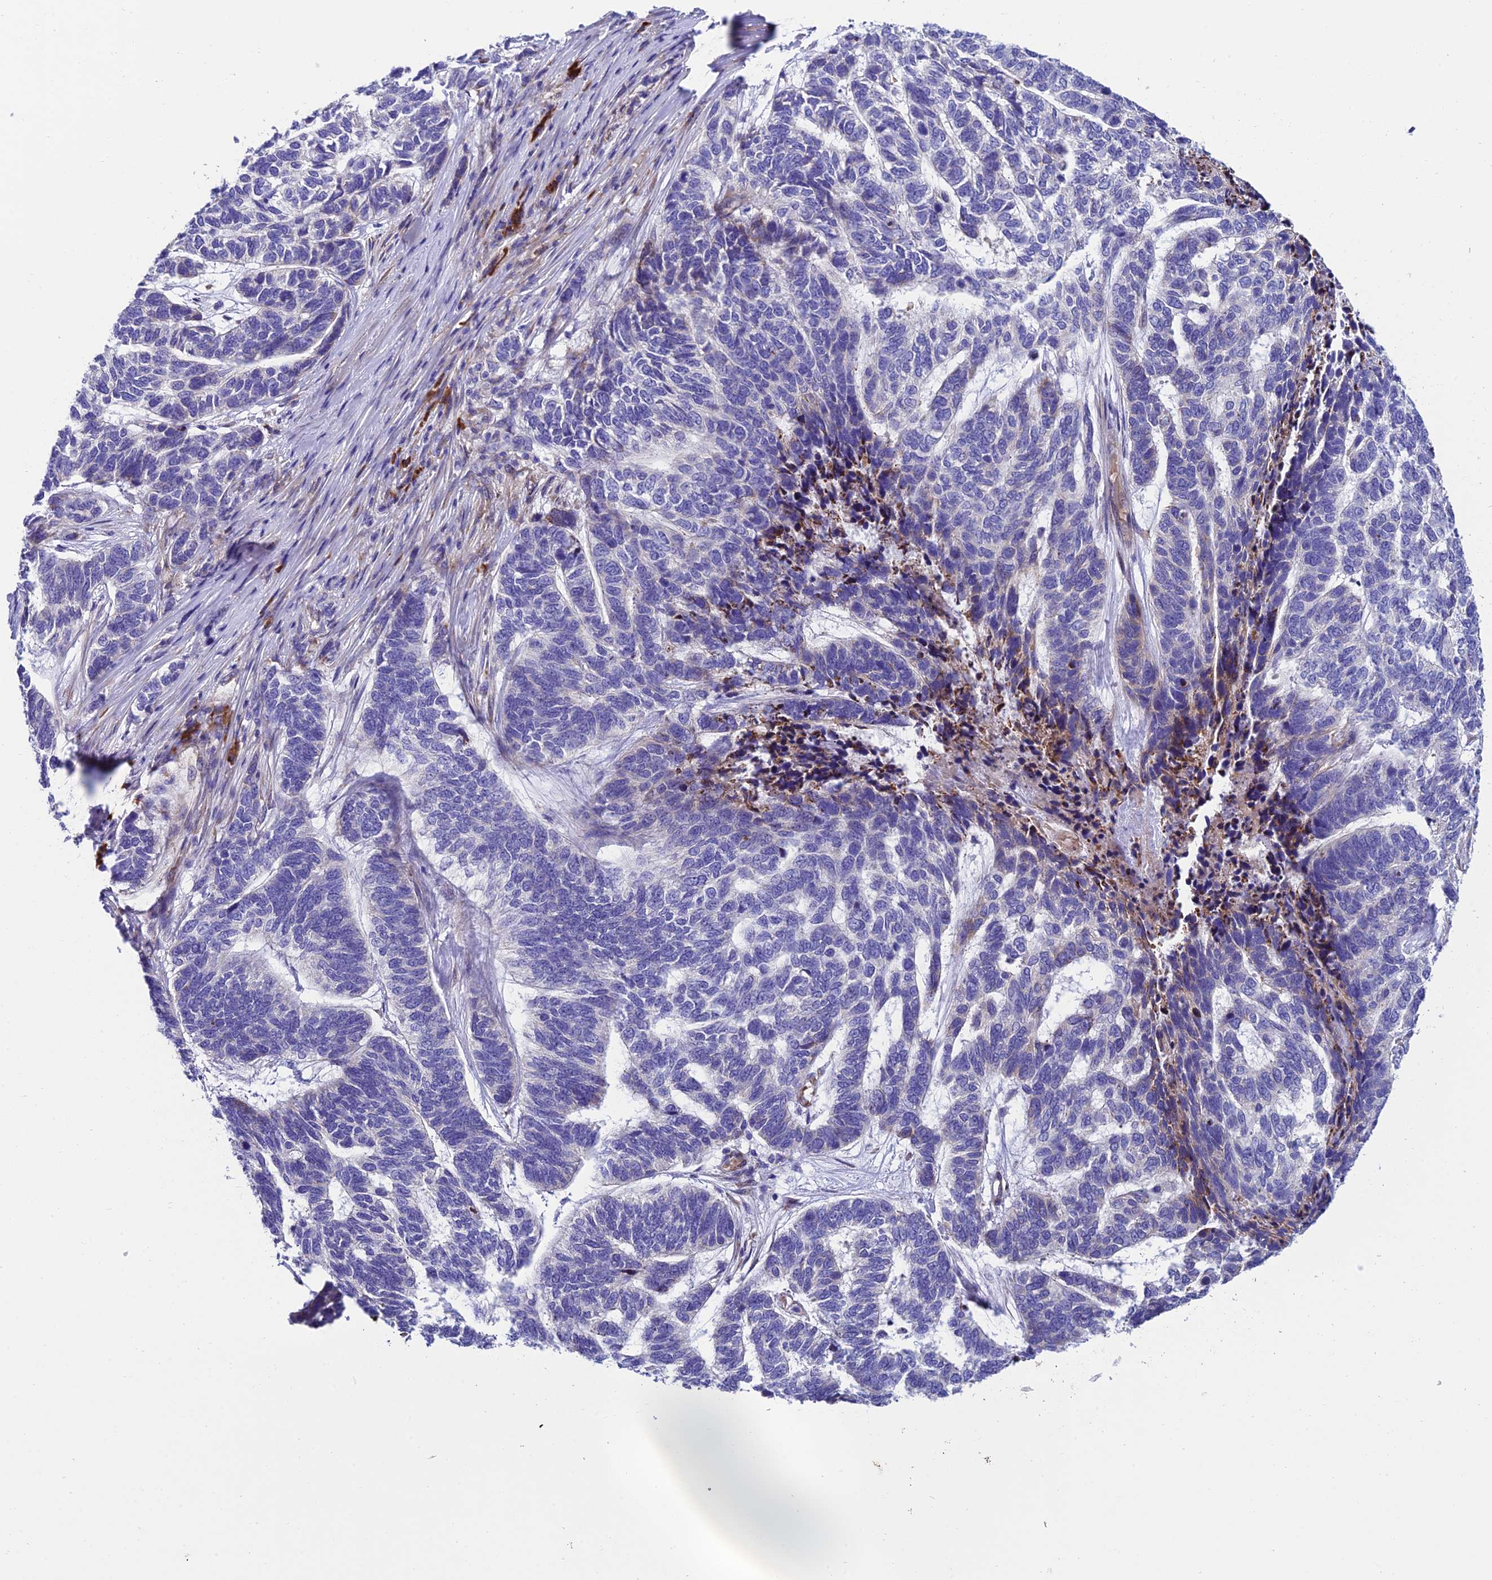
{"staining": {"intensity": "negative", "quantity": "none", "location": "none"}, "tissue": "skin cancer", "cell_type": "Tumor cells", "image_type": "cancer", "snomed": [{"axis": "morphology", "description": "Basal cell carcinoma"}, {"axis": "topography", "description": "Skin"}], "caption": "Human basal cell carcinoma (skin) stained for a protein using immunohistochemistry (IHC) demonstrates no staining in tumor cells.", "gene": "MACIR", "patient": {"sex": "female", "age": 65}}